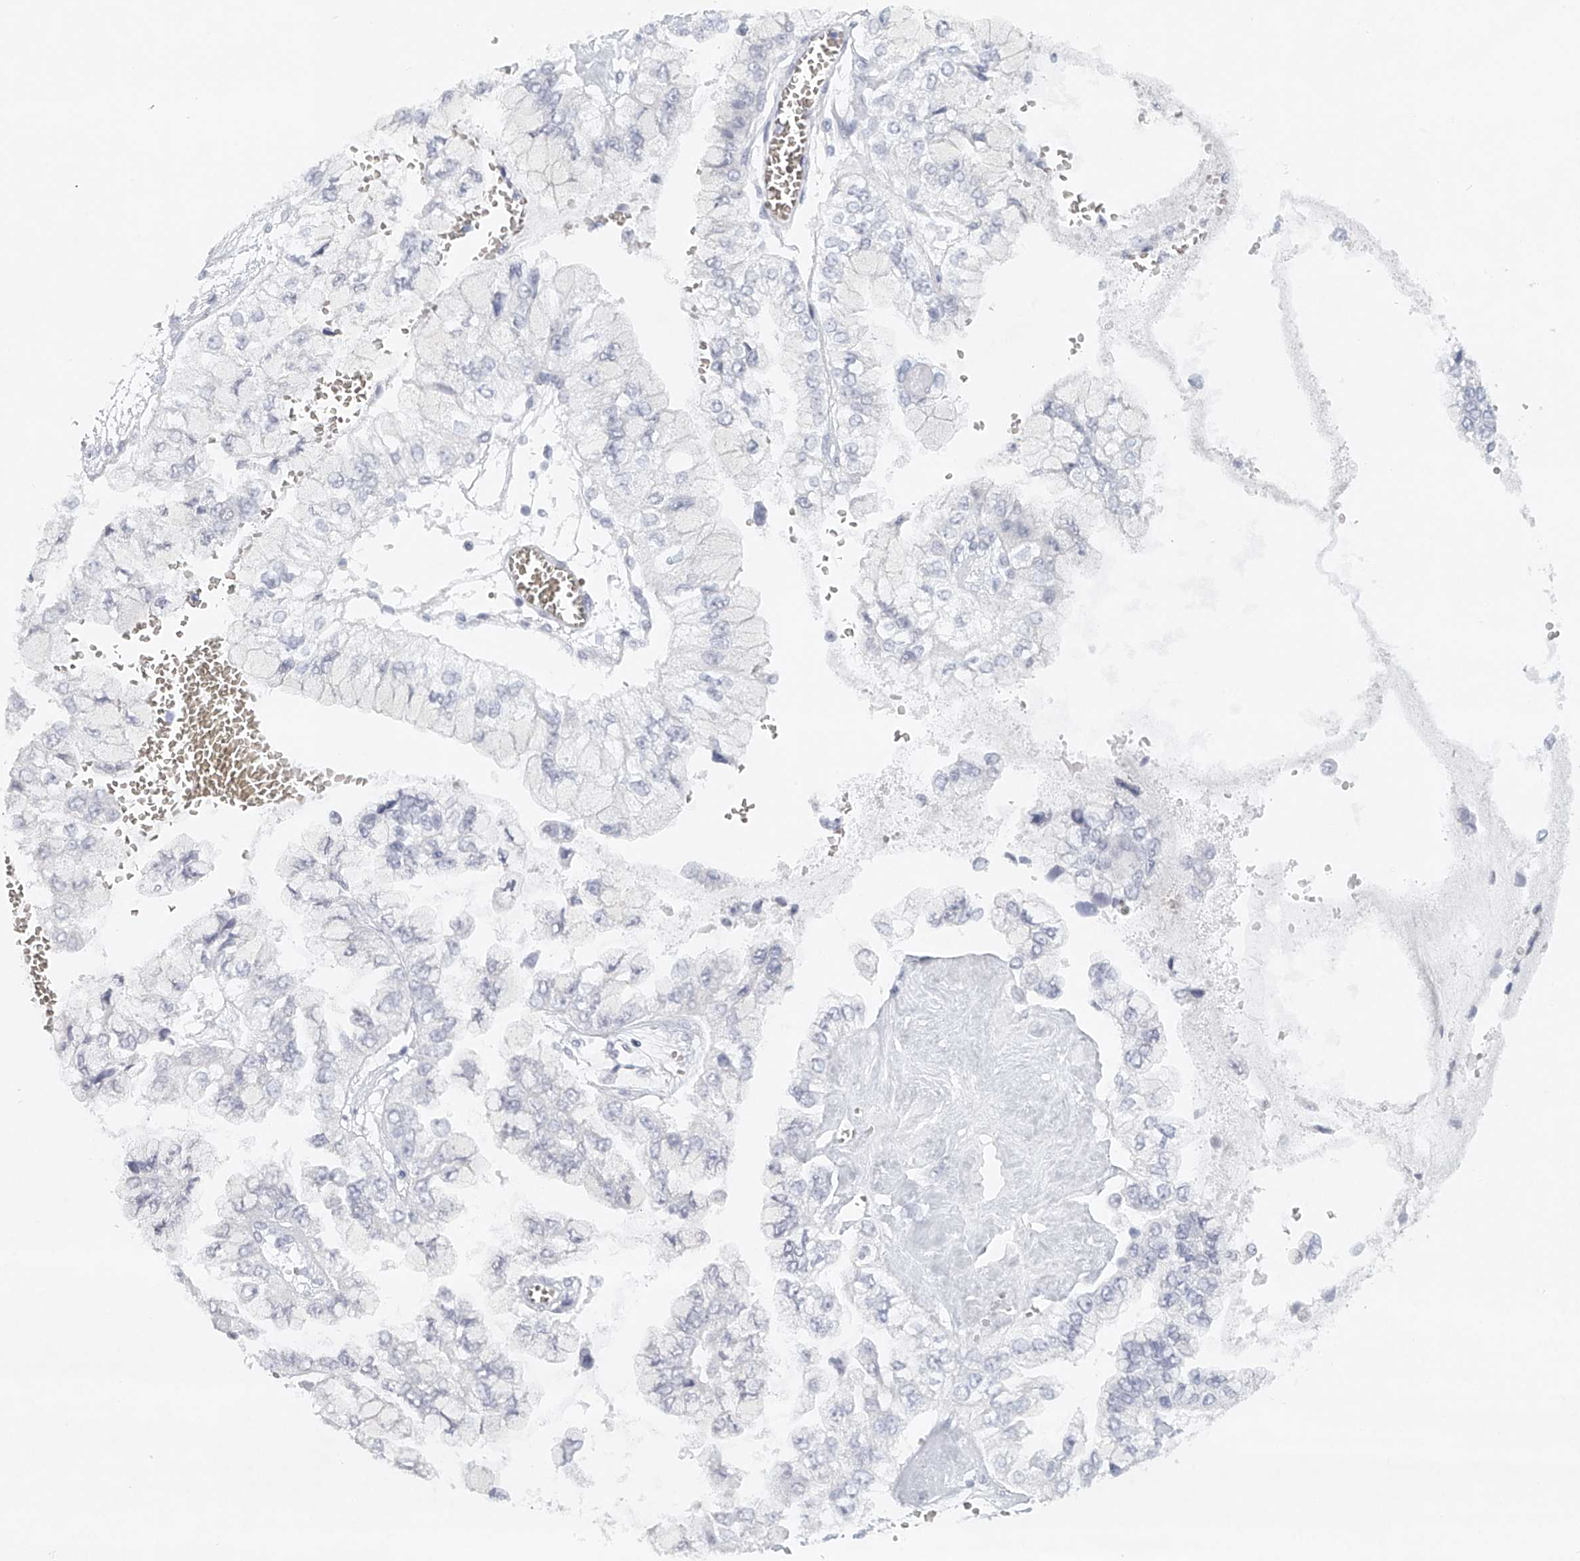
{"staining": {"intensity": "negative", "quantity": "none", "location": "none"}, "tissue": "liver cancer", "cell_type": "Tumor cells", "image_type": "cancer", "snomed": [{"axis": "morphology", "description": "Cholangiocarcinoma"}, {"axis": "topography", "description": "Liver"}], "caption": "There is no significant staining in tumor cells of liver cancer.", "gene": "FAT2", "patient": {"sex": "female", "age": 79}}